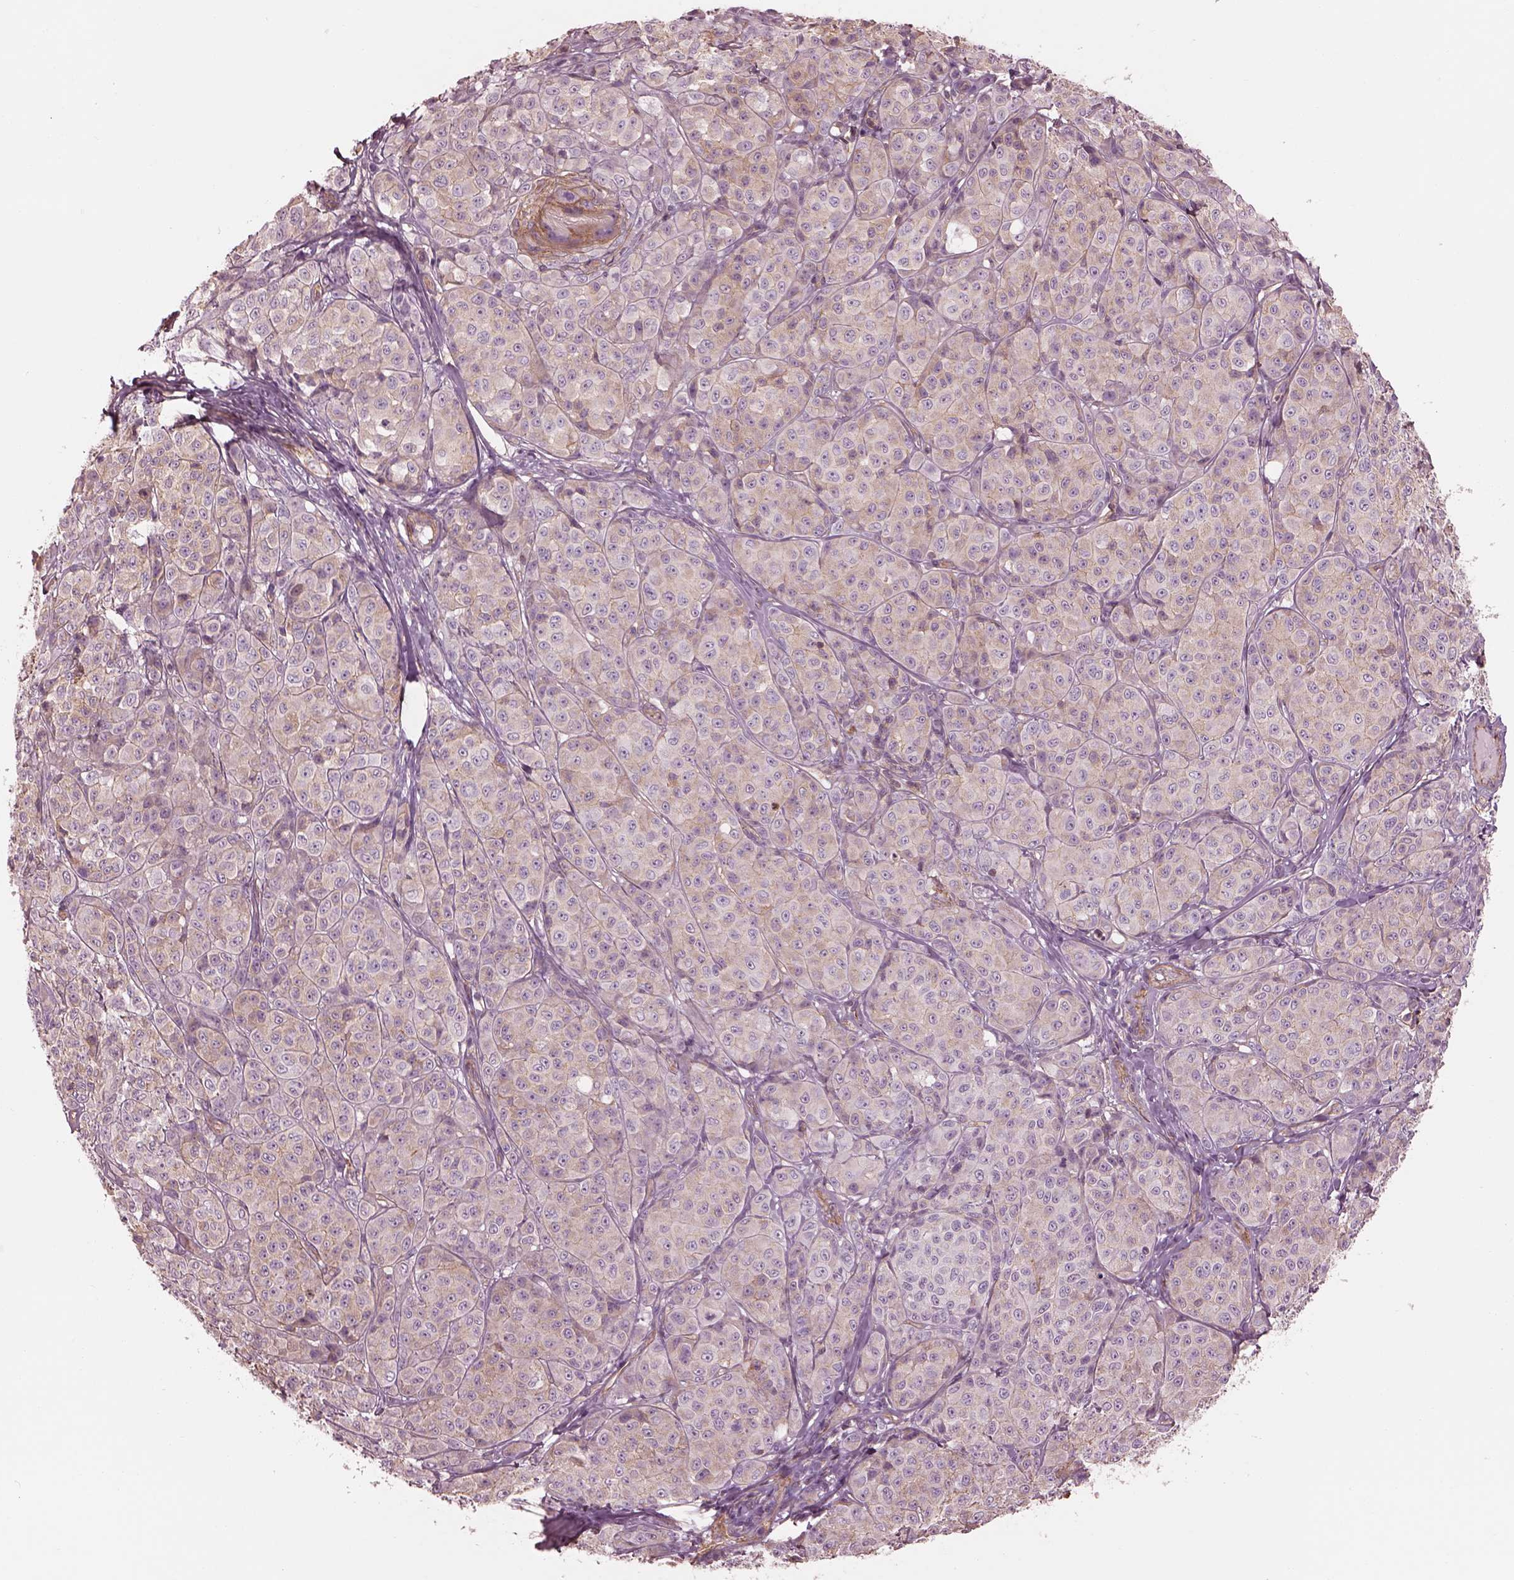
{"staining": {"intensity": "weak", "quantity": "25%-75%", "location": "cytoplasmic/membranous"}, "tissue": "melanoma", "cell_type": "Tumor cells", "image_type": "cancer", "snomed": [{"axis": "morphology", "description": "Malignant melanoma, NOS"}, {"axis": "topography", "description": "Skin"}], "caption": "Weak cytoplasmic/membranous positivity for a protein is appreciated in about 25%-75% of tumor cells of melanoma using immunohistochemistry.", "gene": "ELAPOR1", "patient": {"sex": "male", "age": 89}}